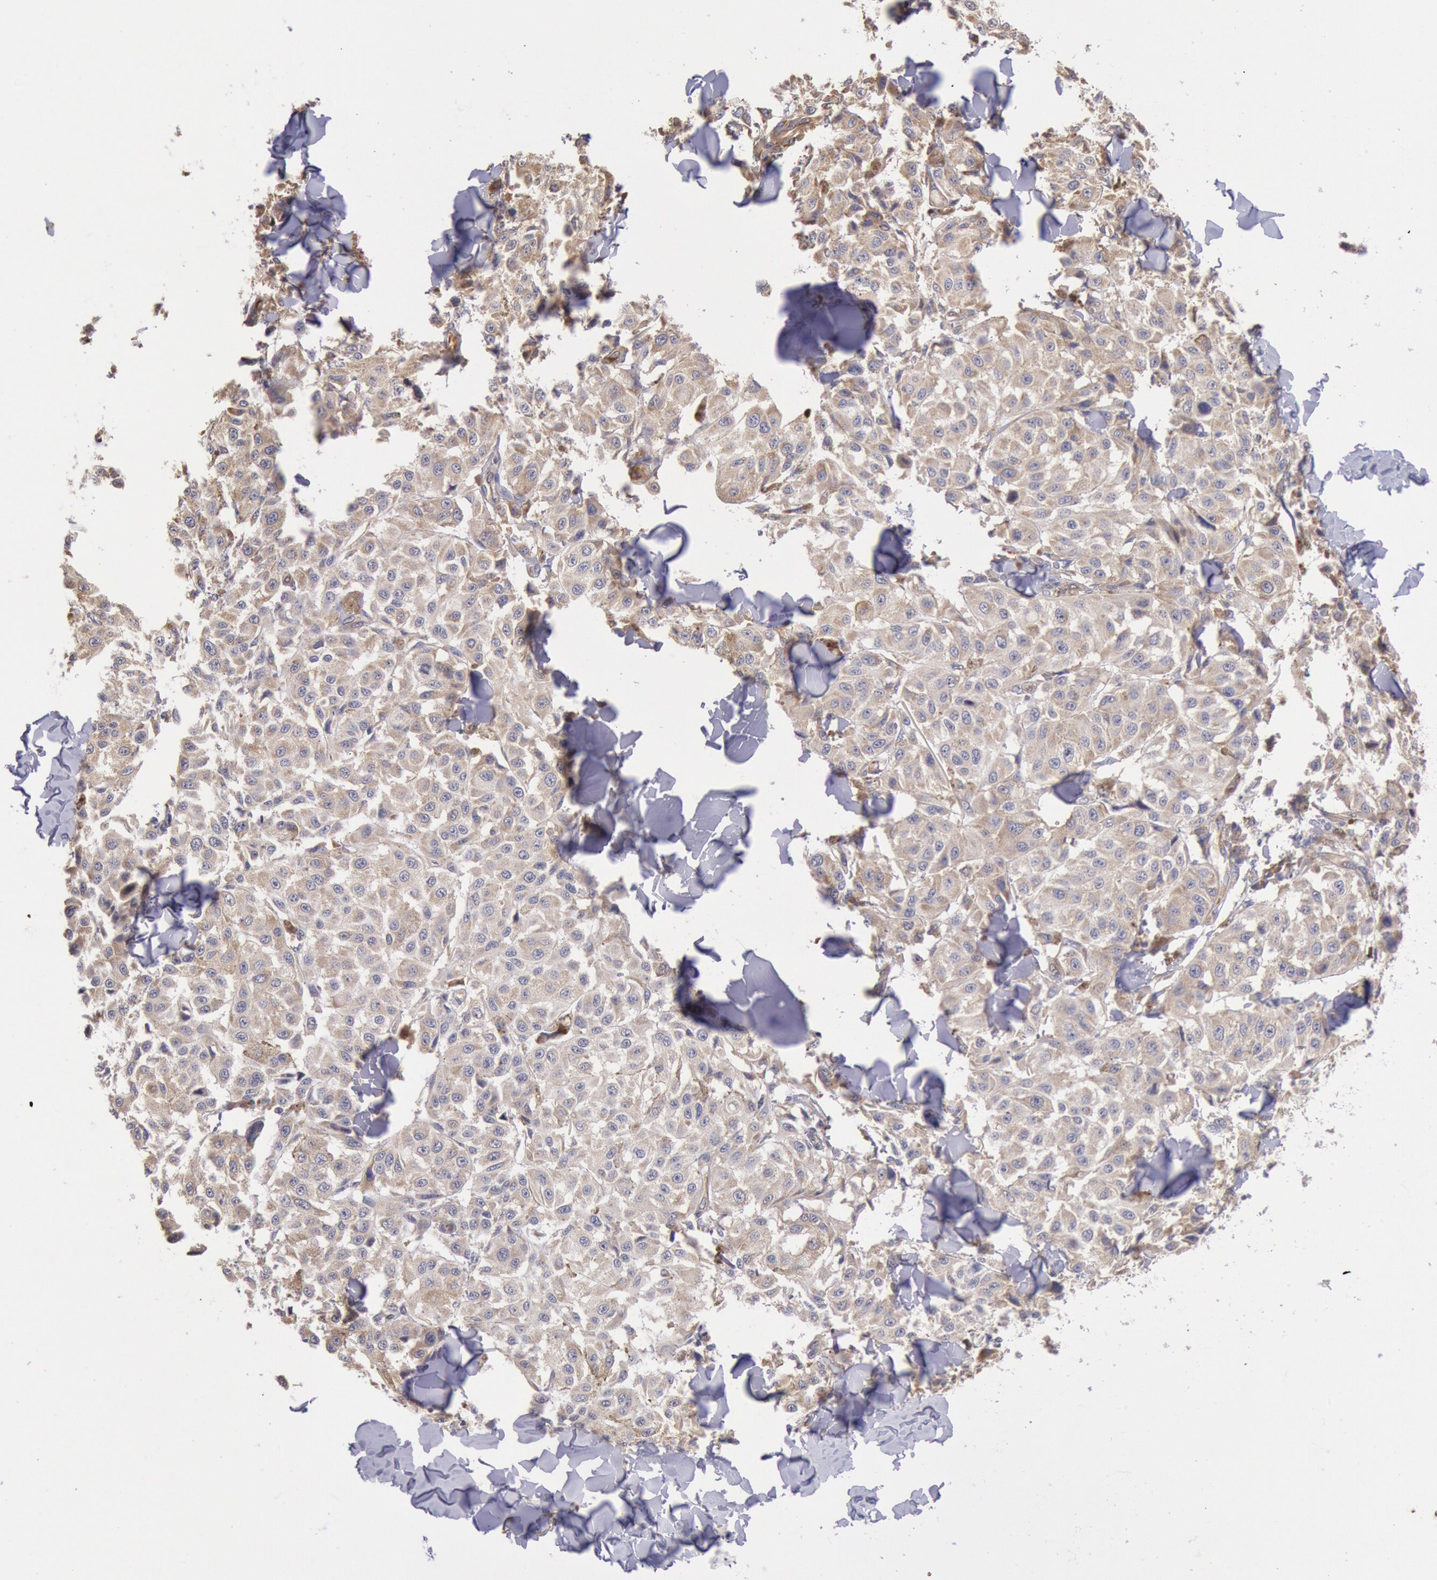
{"staining": {"intensity": "weak", "quantity": ">75%", "location": "cytoplasmic/membranous"}, "tissue": "melanoma", "cell_type": "Tumor cells", "image_type": "cancer", "snomed": [{"axis": "morphology", "description": "Malignant melanoma, NOS"}, {"axis": "topography", "description": "Skin"}], "caption": "Immunohistochemical staining of melanoma demonstrates low levels of weak cytoplasmic/membranous expression in about >75% of tumor cells.", "gene": "DRG1", "patient": {"sex": "female", "age": 64}}